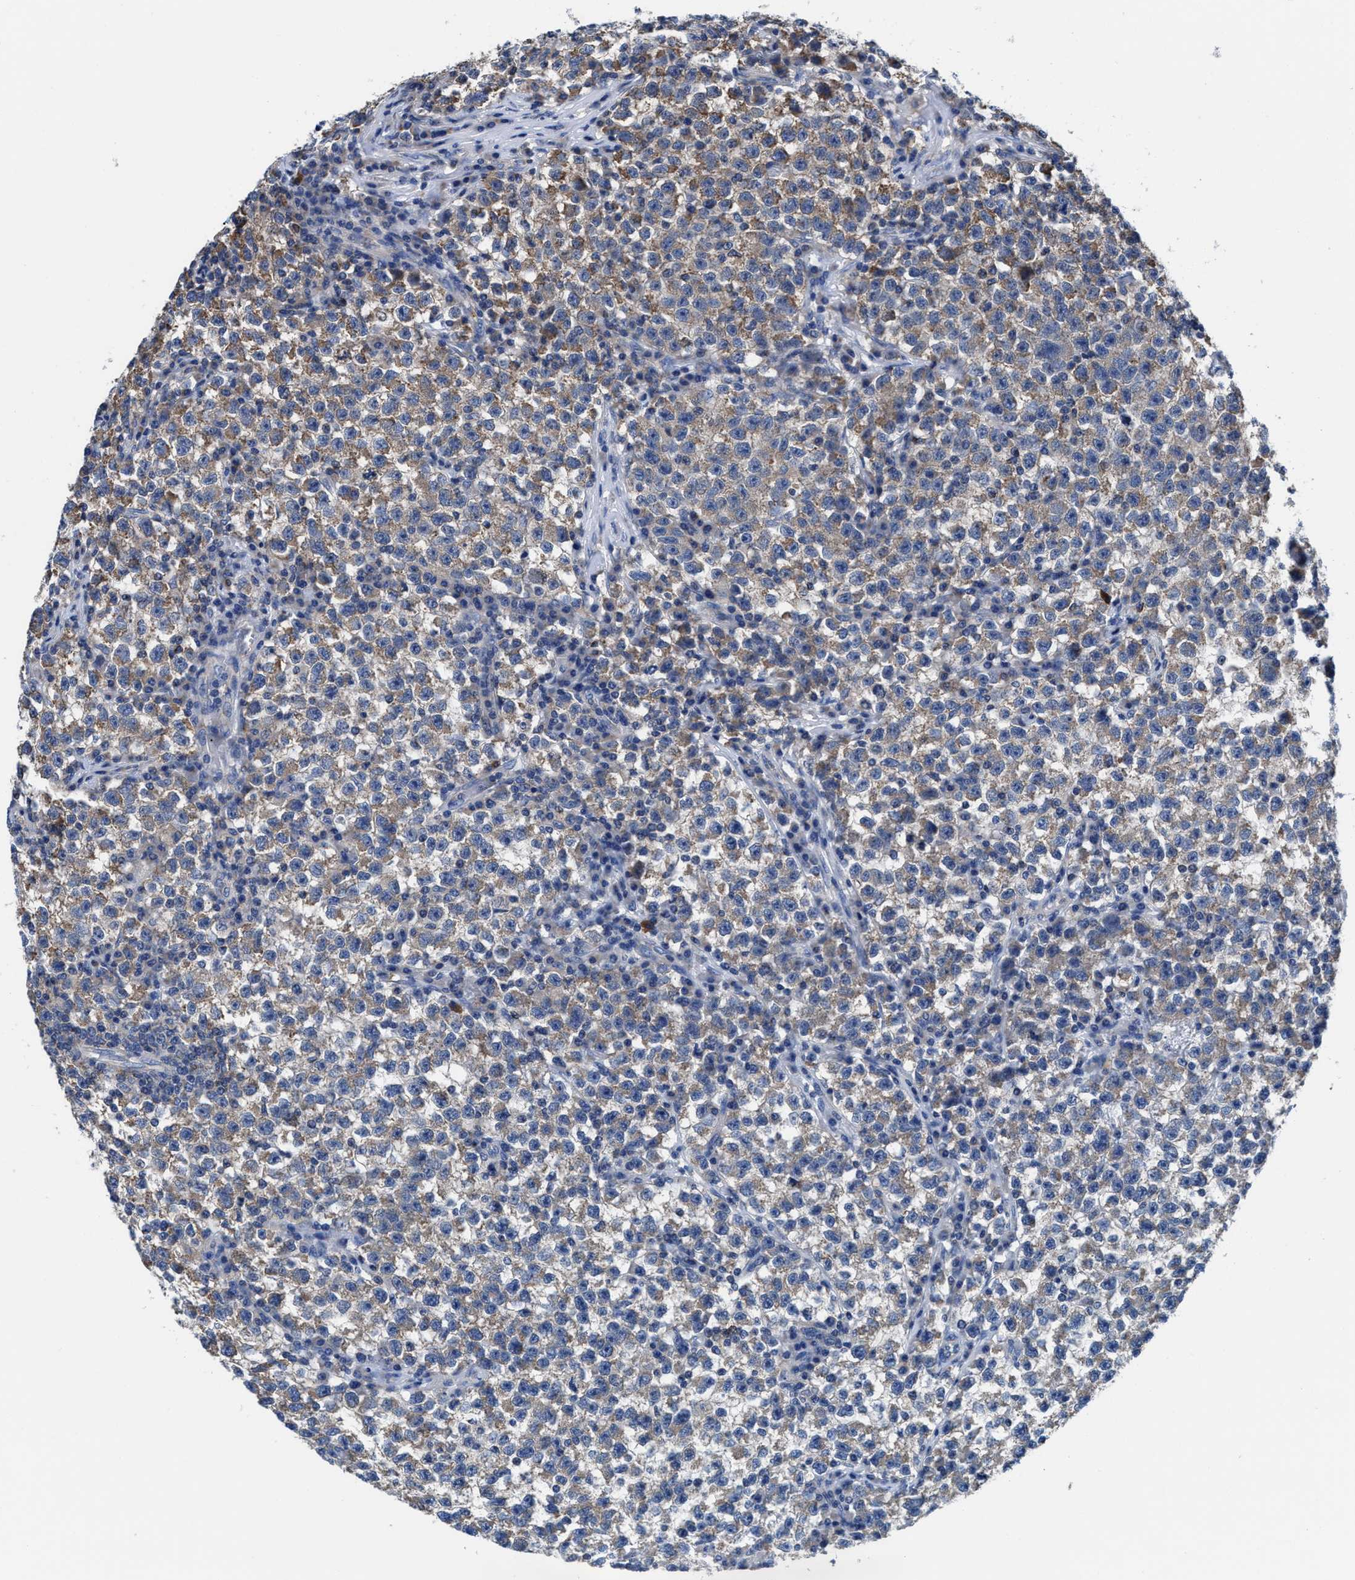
{"staining": {"intensity": "weak", "quantity": ">75%", "location": "cytoplasmic/membranous"}, "tissue": "testis cancer", "cell_type": "Tumor cells", "image_type": "cancer", "snomed": [{"axis": "morphology", "description": "Seminoma, NOS"}, {"axis": "topography", "description": "Testis"}], "caption": "Immunohistochemical staining of testis cancer (seminoma) exhibits low levels of weak cytoplasmic/membranous expression in approximately >75% of tumor cells. (Stains: DAB (3,3'-diaminobenzidine) in brown, nuclei in blue, Microscopy: brightfield microscopy at high magnification).", "gene": "TMEM30A", "patient": {"sex": "male", "age": 22}}